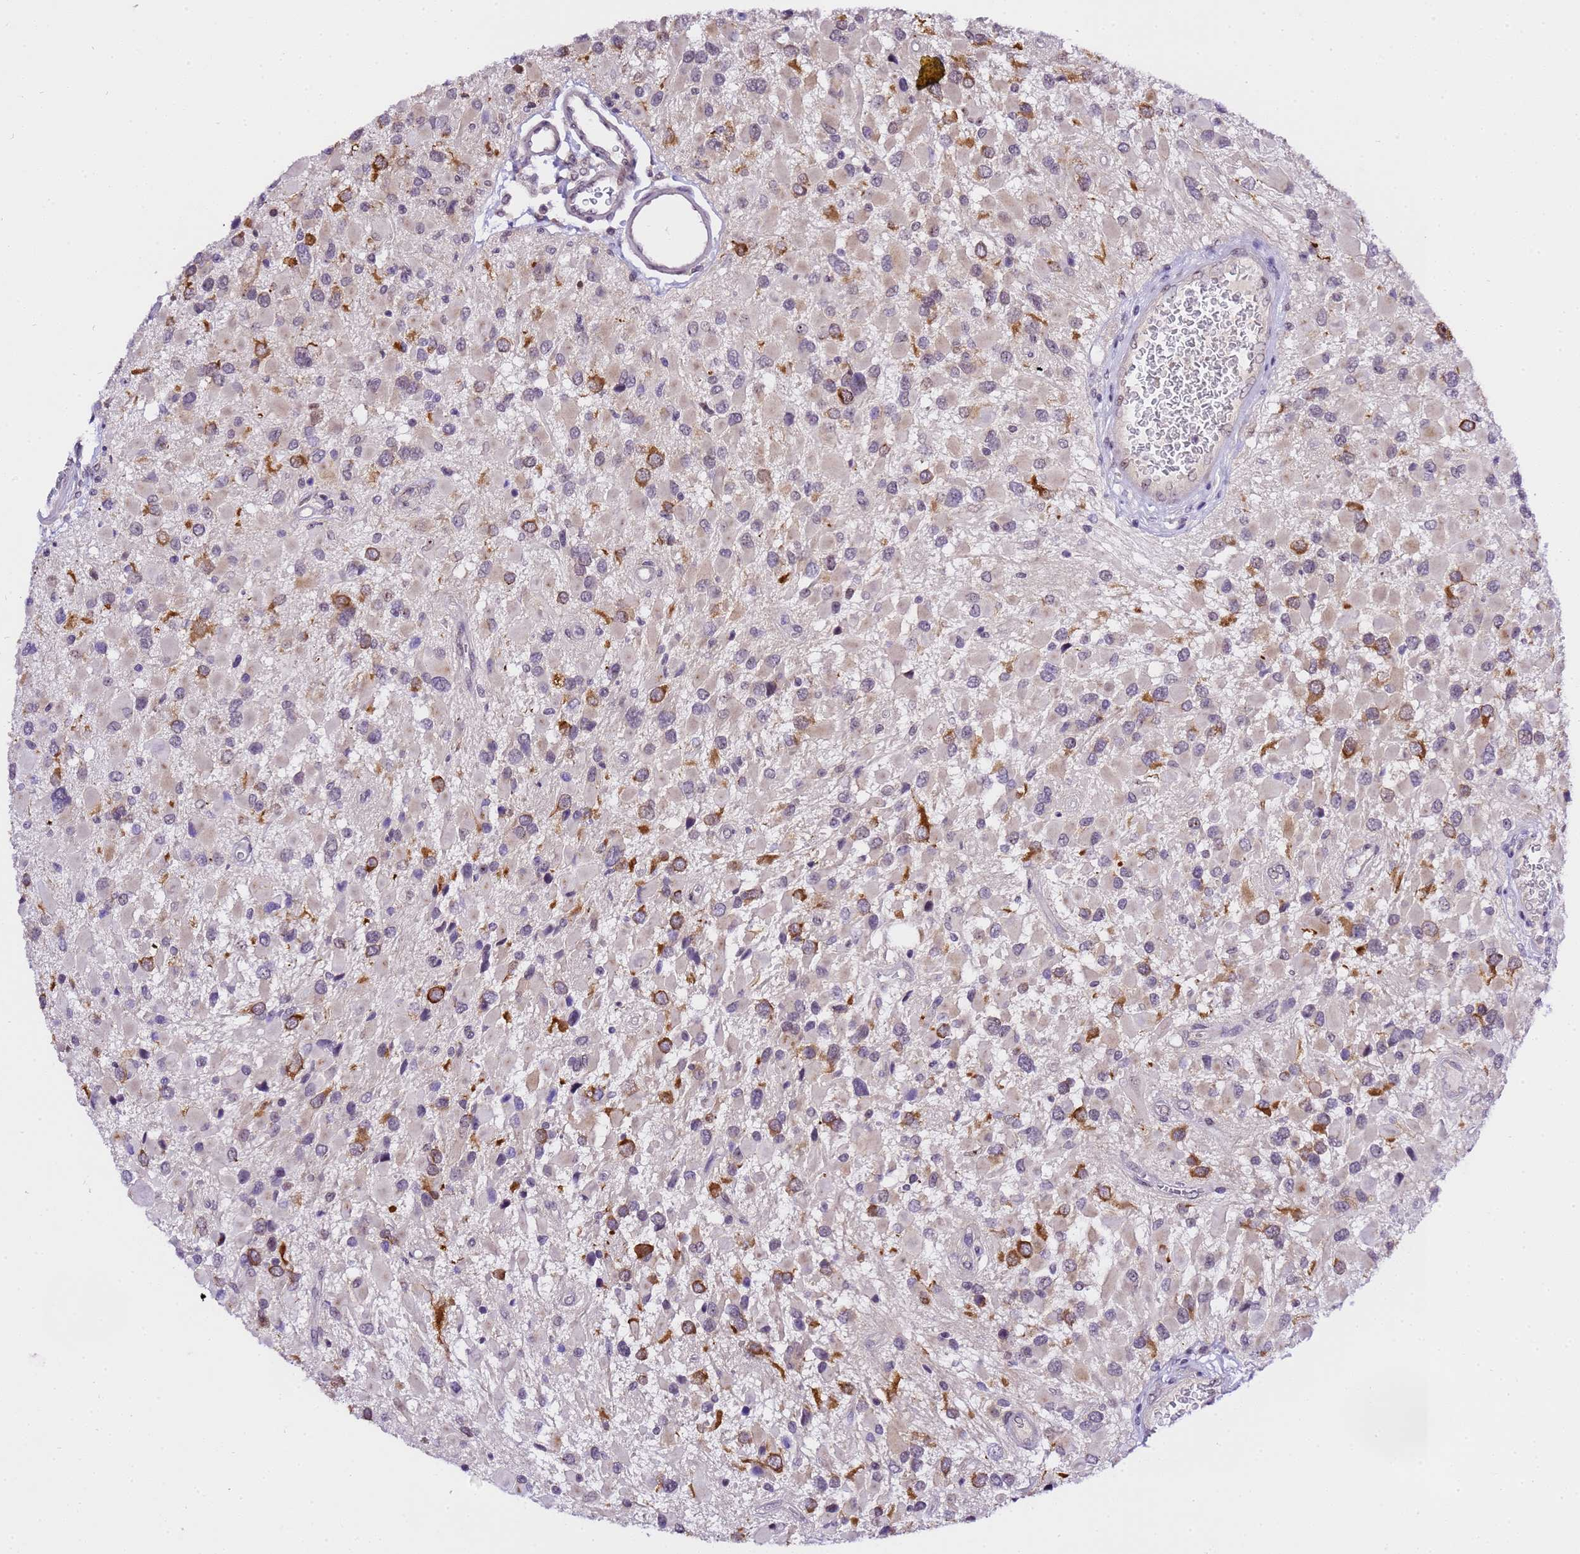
{"staining": {"intensity": "strong", "quantity": "<25%", "location": "cytoplasmic/membranous"}, "tissue": "glioma", "cell_type": "Tumor cells", "image_type": "cancer", "snomed": [{"axis": "morphology", "description": "Glioma, malignant, High grade"}, {"axis": "topography", "description": "Brain"}], "caption": "This photomicrograph demonstrates glioma stained with IHC to label a protein in brown. The cytoplasmic/membranous of tumor cells show strong positivity for the protein. Nuclei are counter-stained blue.", "gene": "SLX4IP", "patient": {"sex": "male", "age": 53}}